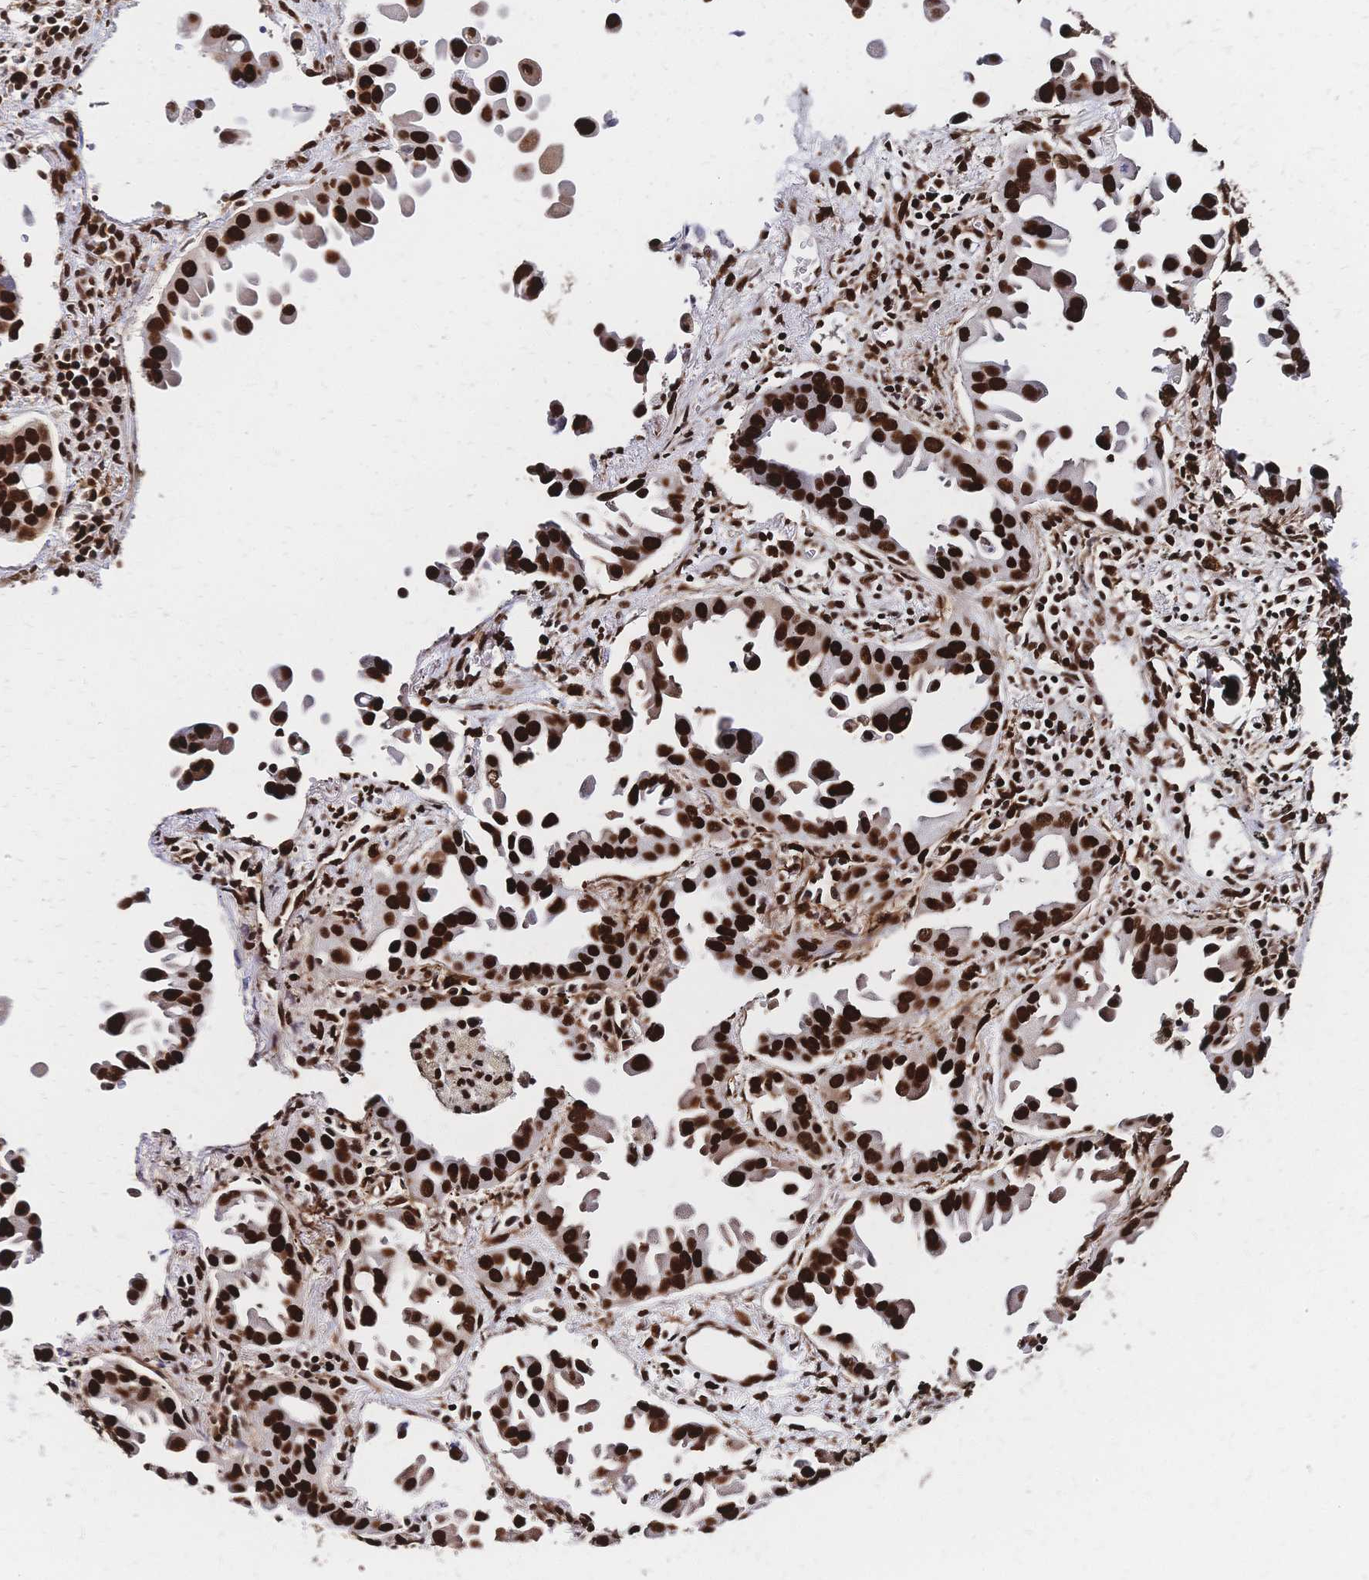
{"staining": {"intensity": "strong", "quantity": ">75%", "location": "nuclear"}, "tissue": "lung cancer", "cell_type": "Tumor cells", "image_type": "cancer", "snomed": [{"axis": "morphology", "description": "Adenocarcinoma, NOS"}, {"axis": "topography", "description": "Lung"}], "caption": "Human lung cancer (adenocarcinoma) stained for a protein (brown) shows strong nuclear positive staining in about >75% of tumor cells.", "gene": "HDGF", "patient": {"sex": "male", "age": 68}}